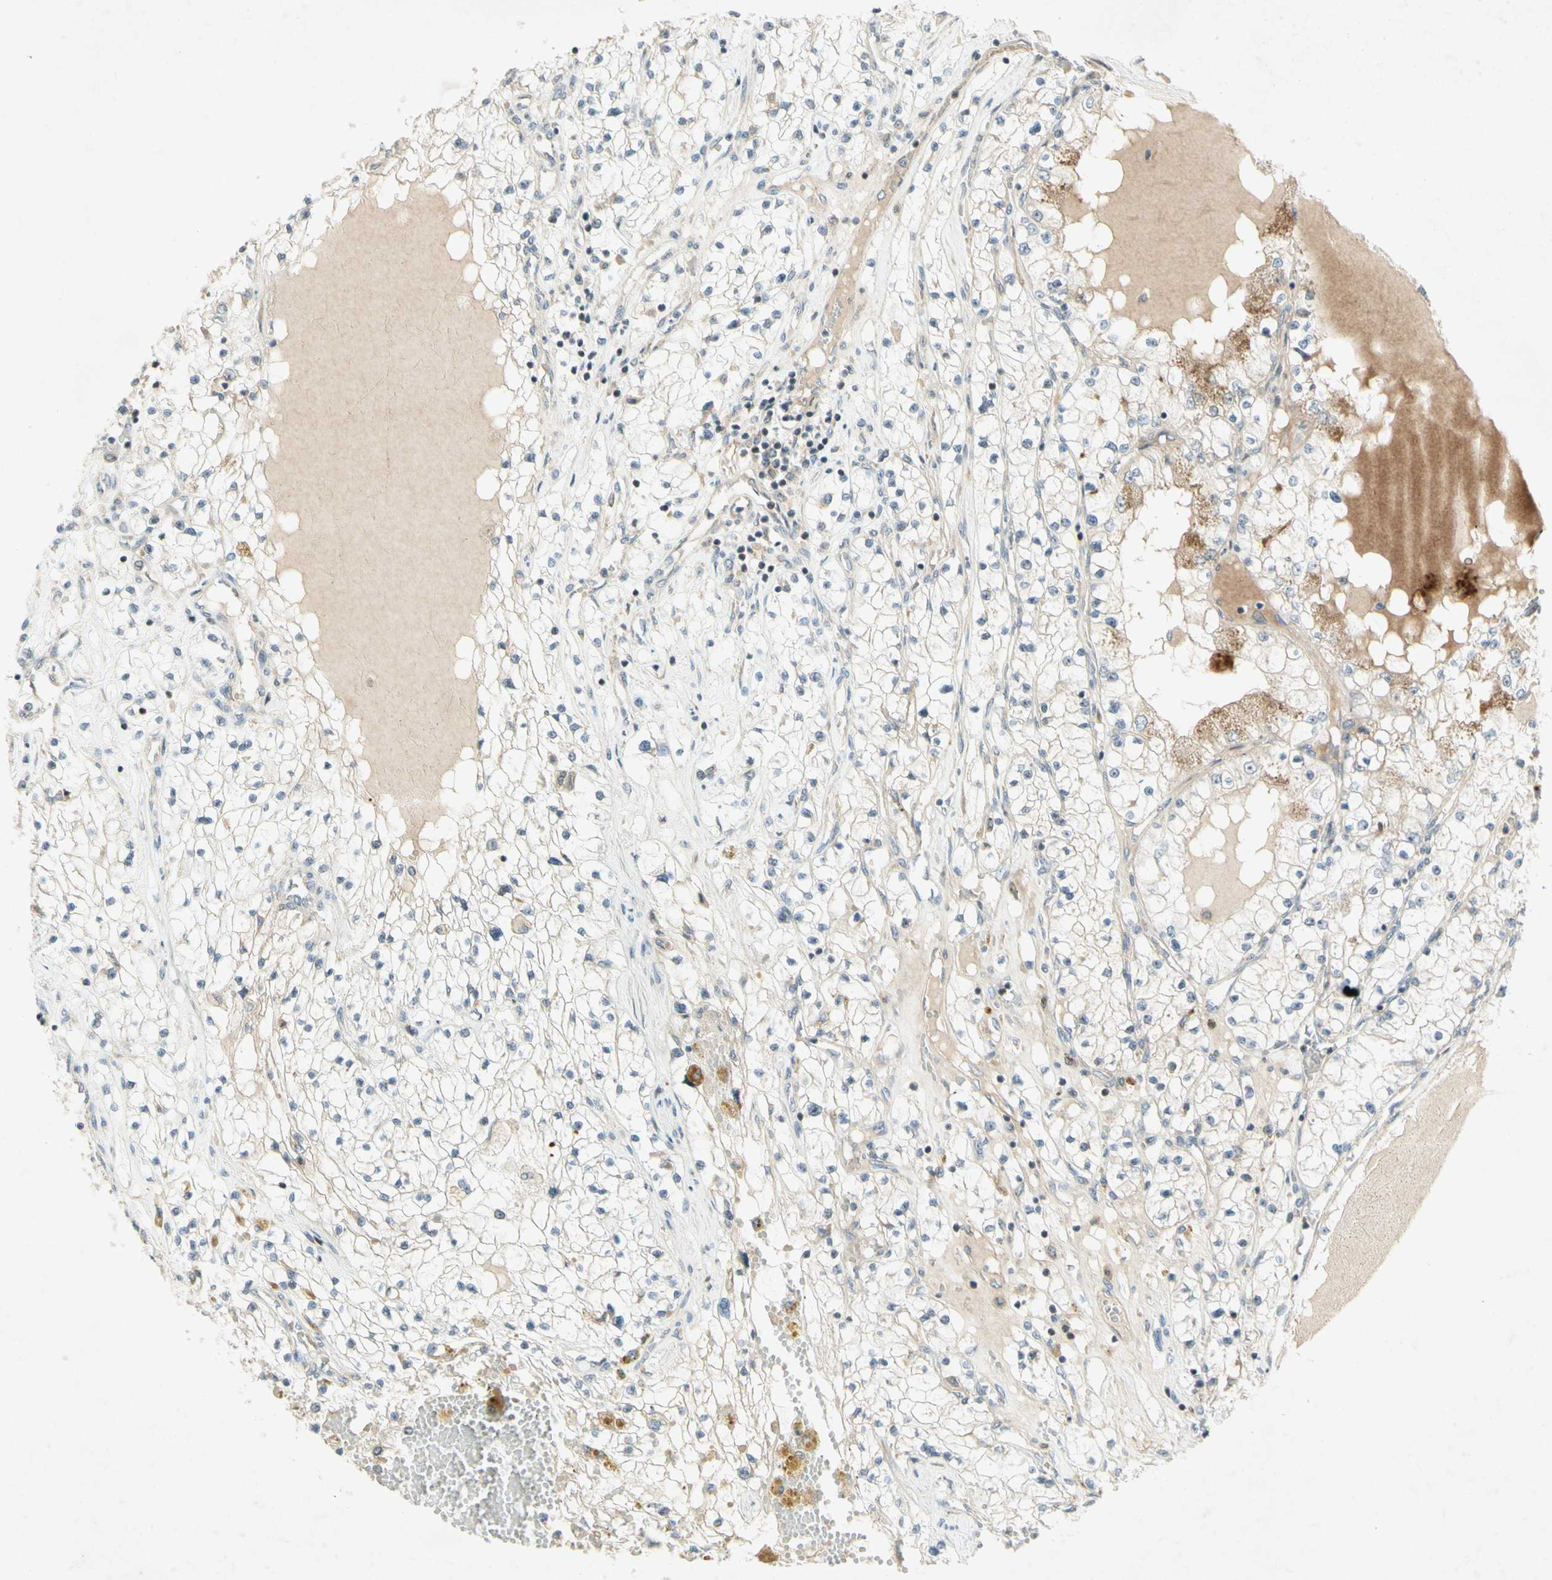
{"staining": {"intensity": "weak", "quantity": "<25%", "location": "cytoplasmic/membranous"}, "tissue": "renal cancer", "cell_type": "Tumor cells", "image_type": "cancer", "snomed": [{"axis": "morphology", "description": "Adenocarcinoma, NOS"}, {"axis": "topography", "description": "Kidney"}], "caption": "This micrograph is of adenocarcinoma (renal) stained with immunohistochemistry to label a protein in brown with the nuclei are counter-stained blue. There is no positivity in tumor cells. The staining was performed using DAB to visualize the protein expression in brown, while the nuclei were stained in blue with hematoxylin (Magnification: 20x).", "gene": "ETF1", "patient": {"sex": "male", "age": 68}}